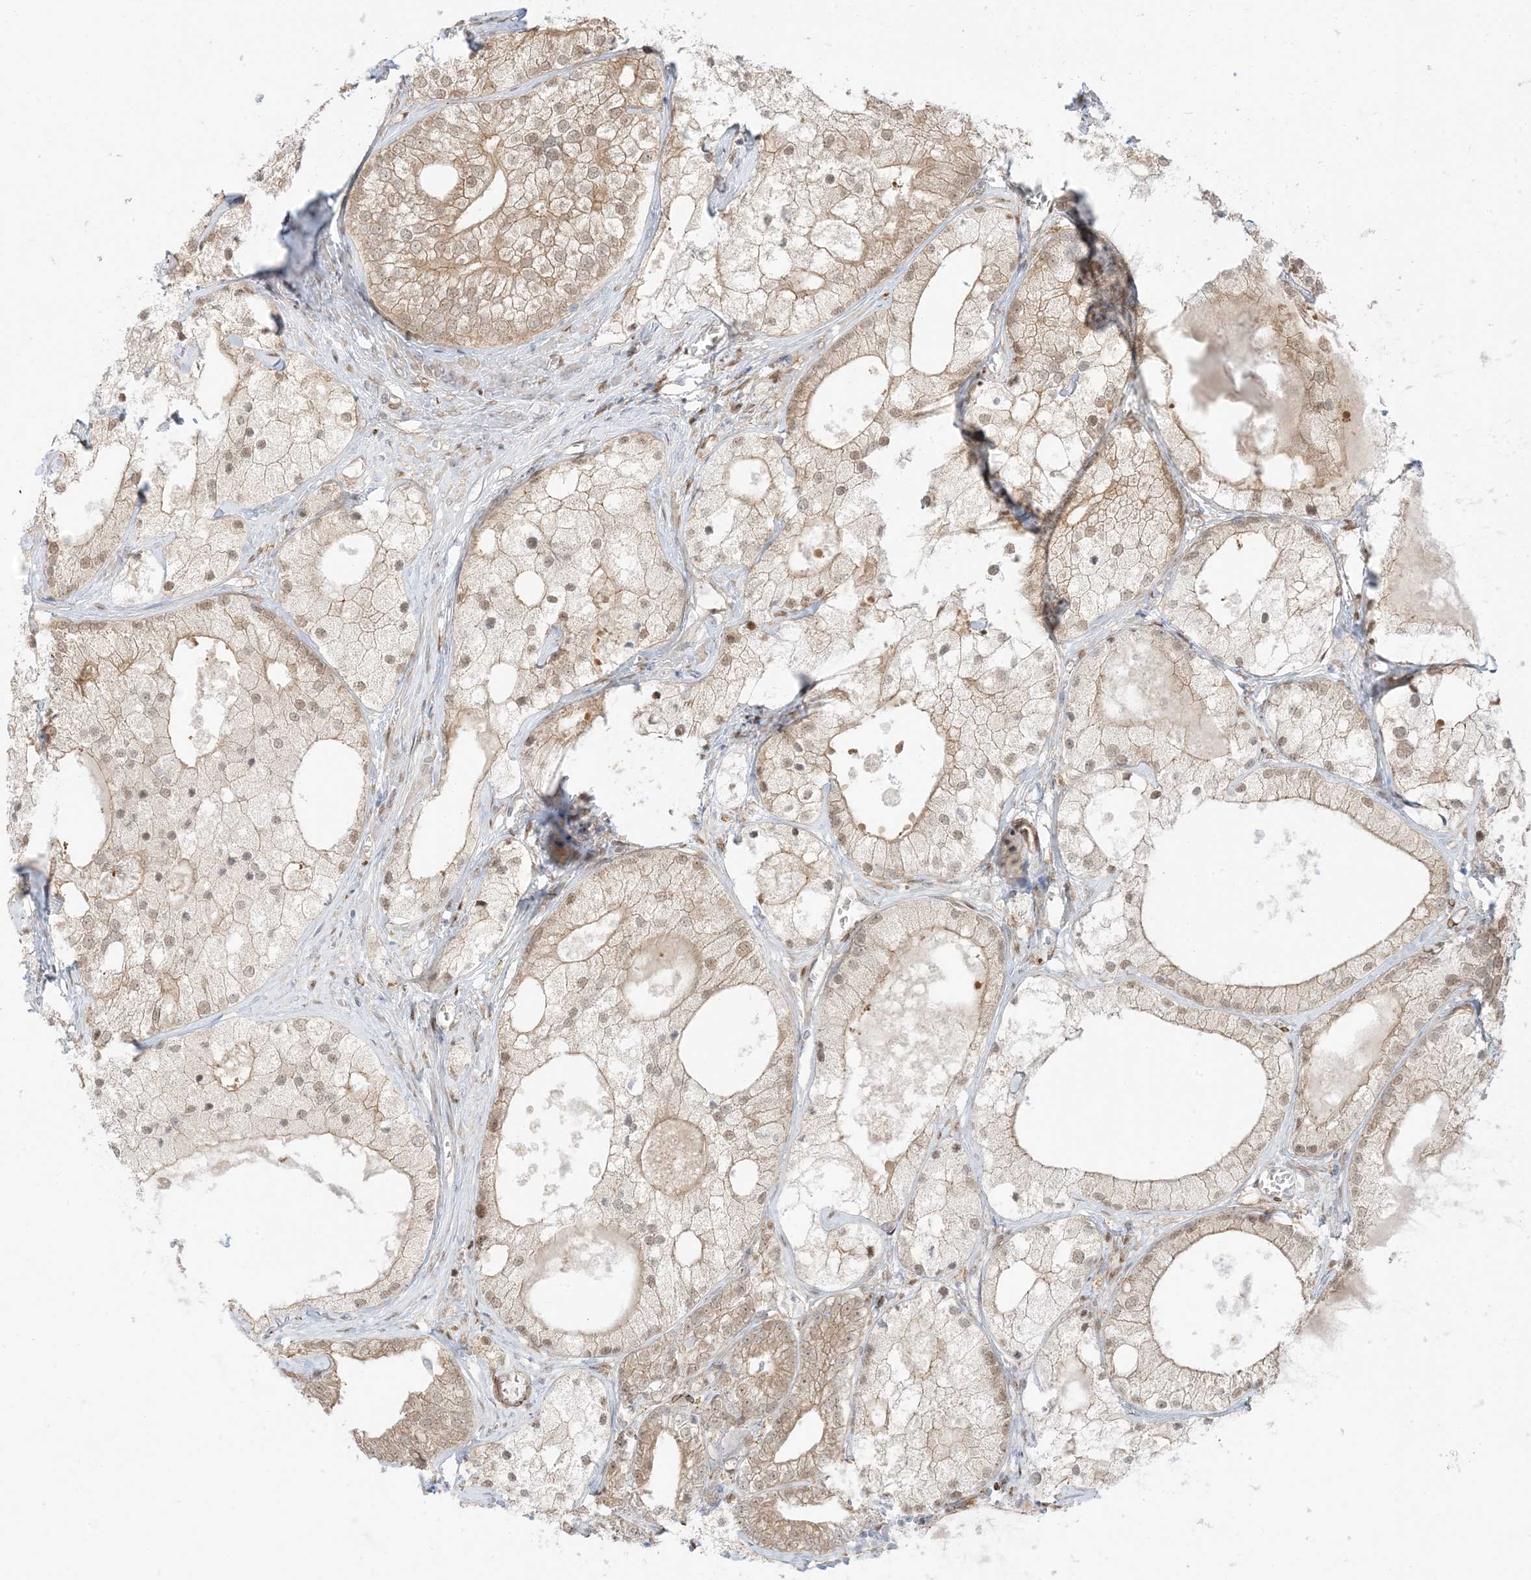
{"staining": {"intensity": "moderate", "quantity": "25%-75%", "location": "cytoplasmic/membranous,nuclear"}, "tissue": "prostate cancer", "cell_type": "Tumor cells", "image_type": "cancer", "snomed": [{"axis": "morphology", "description": "Adenocarcinoma, Low grade"}, {"axis": "topography", "description": "Prostate"}], "caption": "Immunohistochemical staining of adenocarcinoma (low-grade) (prostate) displays moderate cytoplasmic/membranous and nuclear protein expression in about 25%-75% of tumor cells.", "gene": "RIN1", "patient": {"sex": "male", "age": 69}}